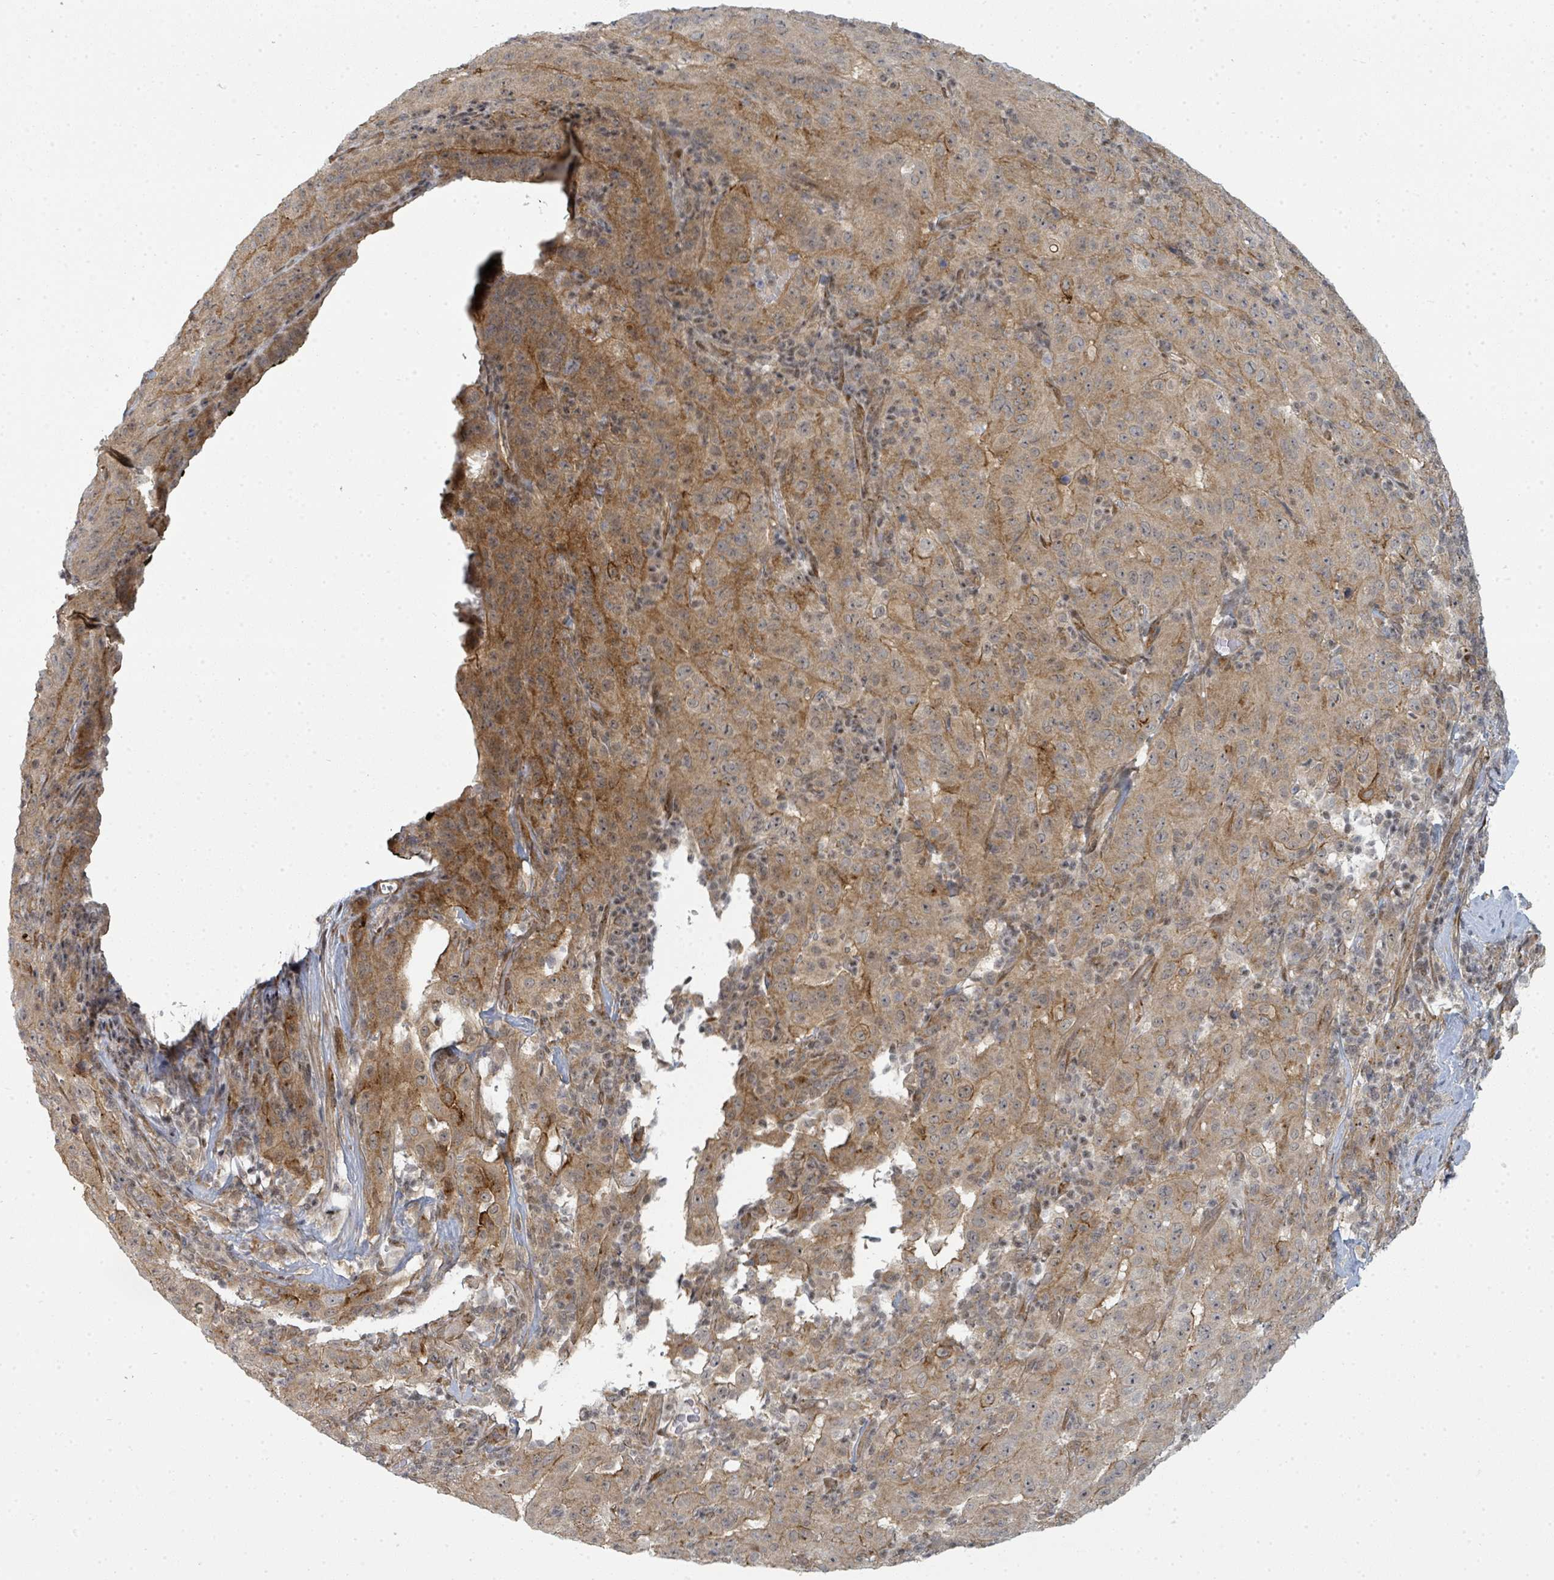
{"staining": {"intensity": "moderate", "quantity": "<25%", "location": "cytoplasmic/membranous"}, "tissue": "pancreatic cancer", "cell_type": "Tumor cells", "image_type": "cancer", "snomed": [{"axis": "morphology", "description": "Adenocarcinoma, NOS"}, {"axis": "topography", "description": "Pancreas"}], "caption": "Immunohistochemical staining of adenocarcinoma (pancreatic) shows low levels of moderate cytoplasmic/membranous protein staining in approximately <25% of tumor cells.", "gene": "PSMG2", "patient": {"sex": "male", "age": 63}}